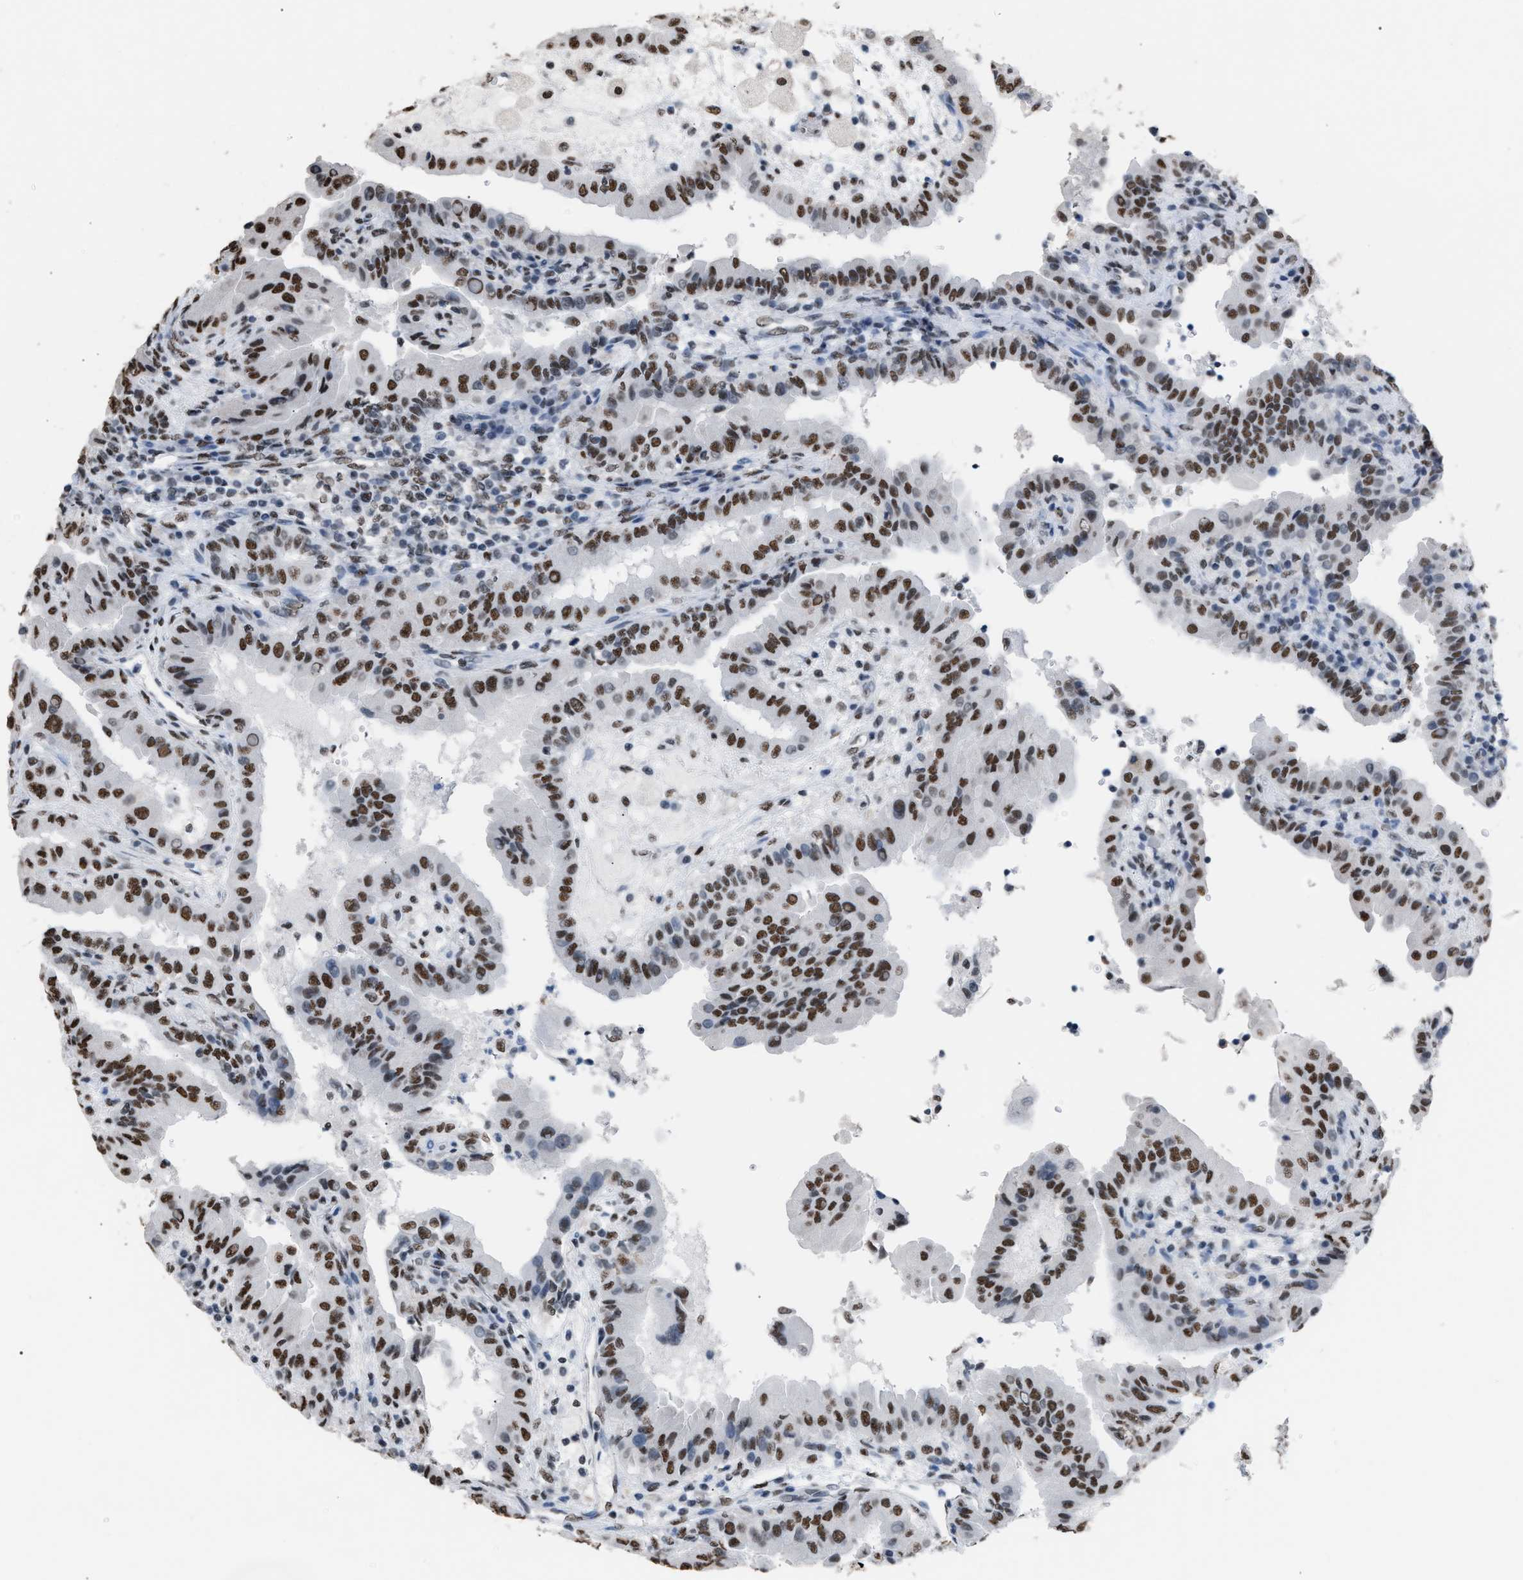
{"staining": {"intensity": "strong", "quantity": ">75%", "location": "nuclear"}, "tissue": "thyroid cancer", "cell_type": "Tumor cells", "image_type": "cancer", "snomed": [{"axis": "morphology", "description": "Papillary adenocarcinoma, NOS"}, {"axis": "topography", "description": "Thyroid gland"}], "caption": "Immunohistochemical staining of thyroid cancer (papillary adenocarcinoma) demonstrates high levels of strong nuclear protein positivity in approximately >75% of tumor cells. Immunohistochemistry (ihc) stains the protein in brown and the nuclei are stained blue.", "gene": "CCAR2", "patient": {"sex": "male", "age": 33}}